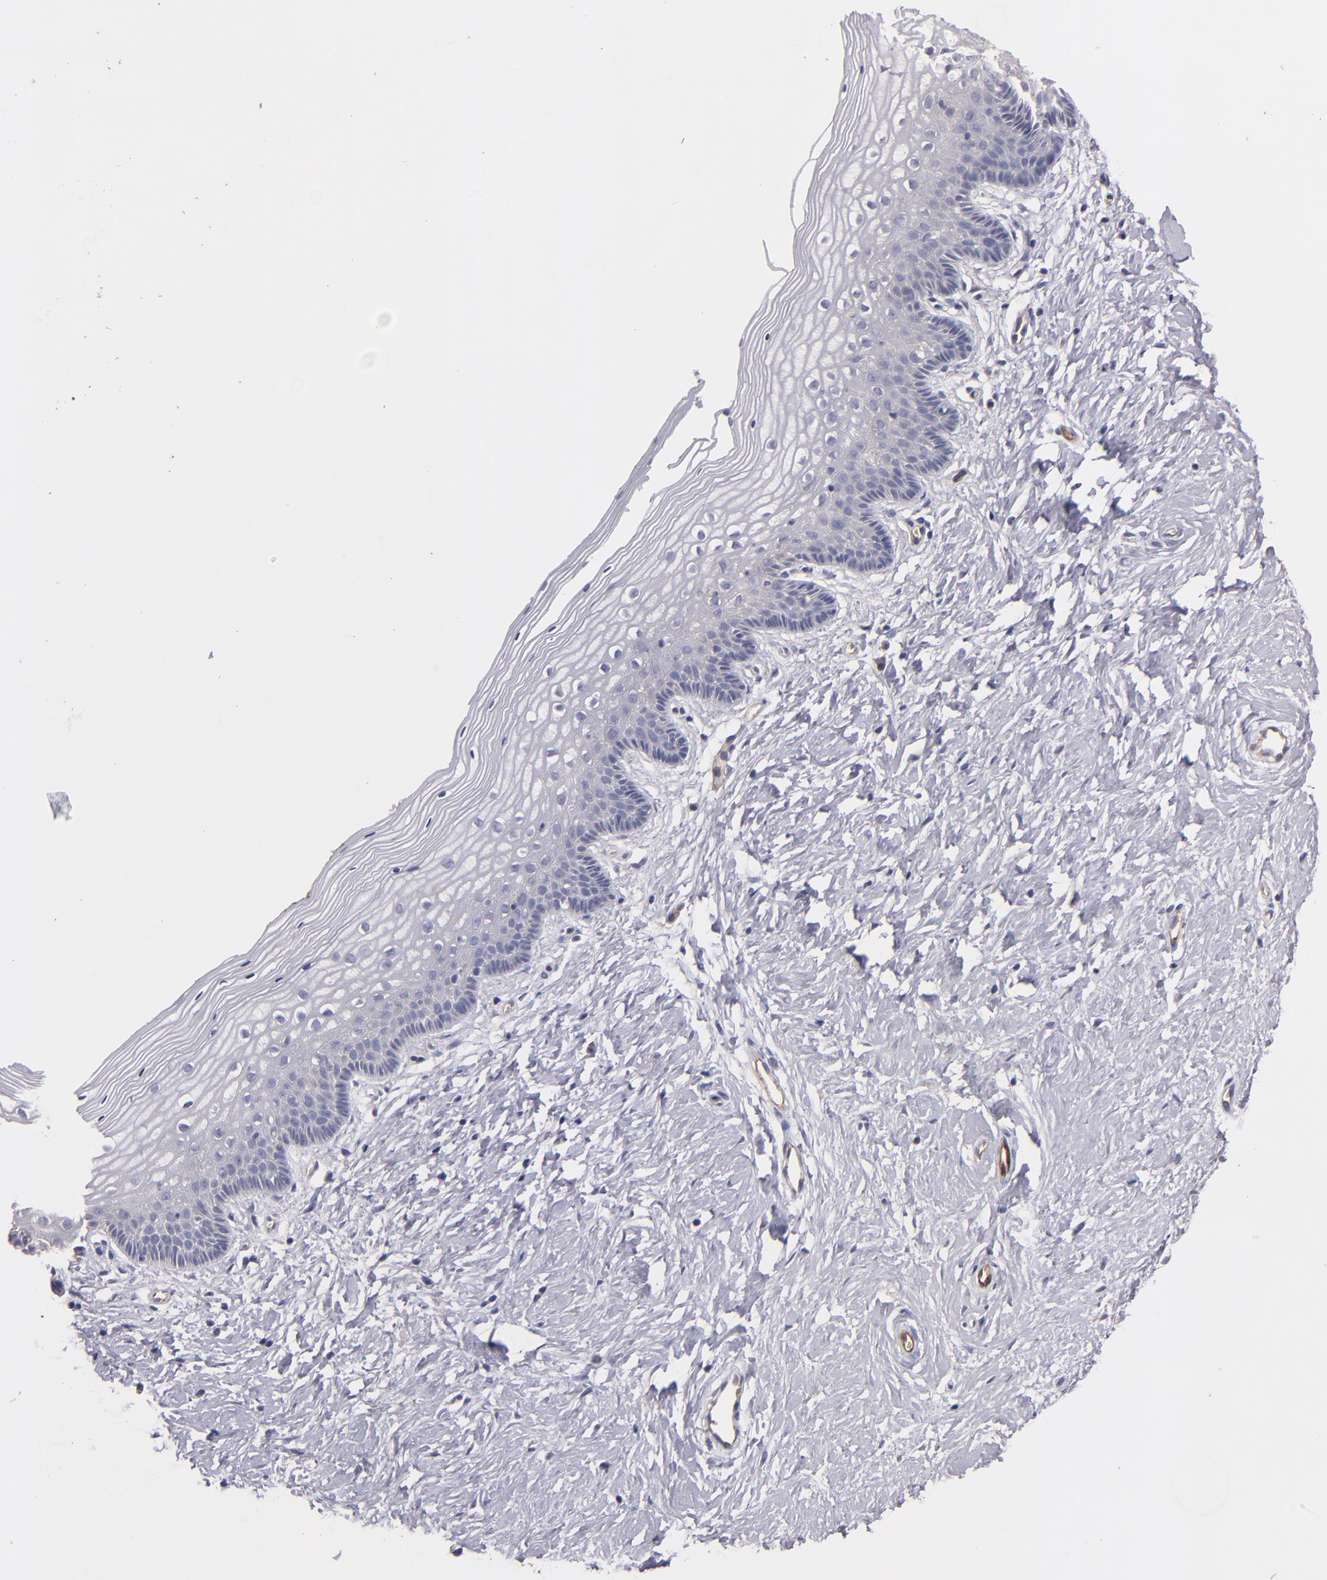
{"staining": {"intensity": "negative", "quantity": "none", "location": "none"}, "tissue": "vagina", "cell_type": "Squamous epithelial cells", "image_type": "normal", "snomed": [{"axis": "morphology", "description": "Normal tissue, NOS"}, {"axis": "topography", "description": "Vagina"}], "caption": "There is no significant expression in squamous epithelial cells of vagina. (Brightfield microscopy of DAB (3,3'-diaminobenzidine) immunohistochemistry at high magnification).", "gene": "CLDN5", "patient": {"sex": "female", "age": 46}}